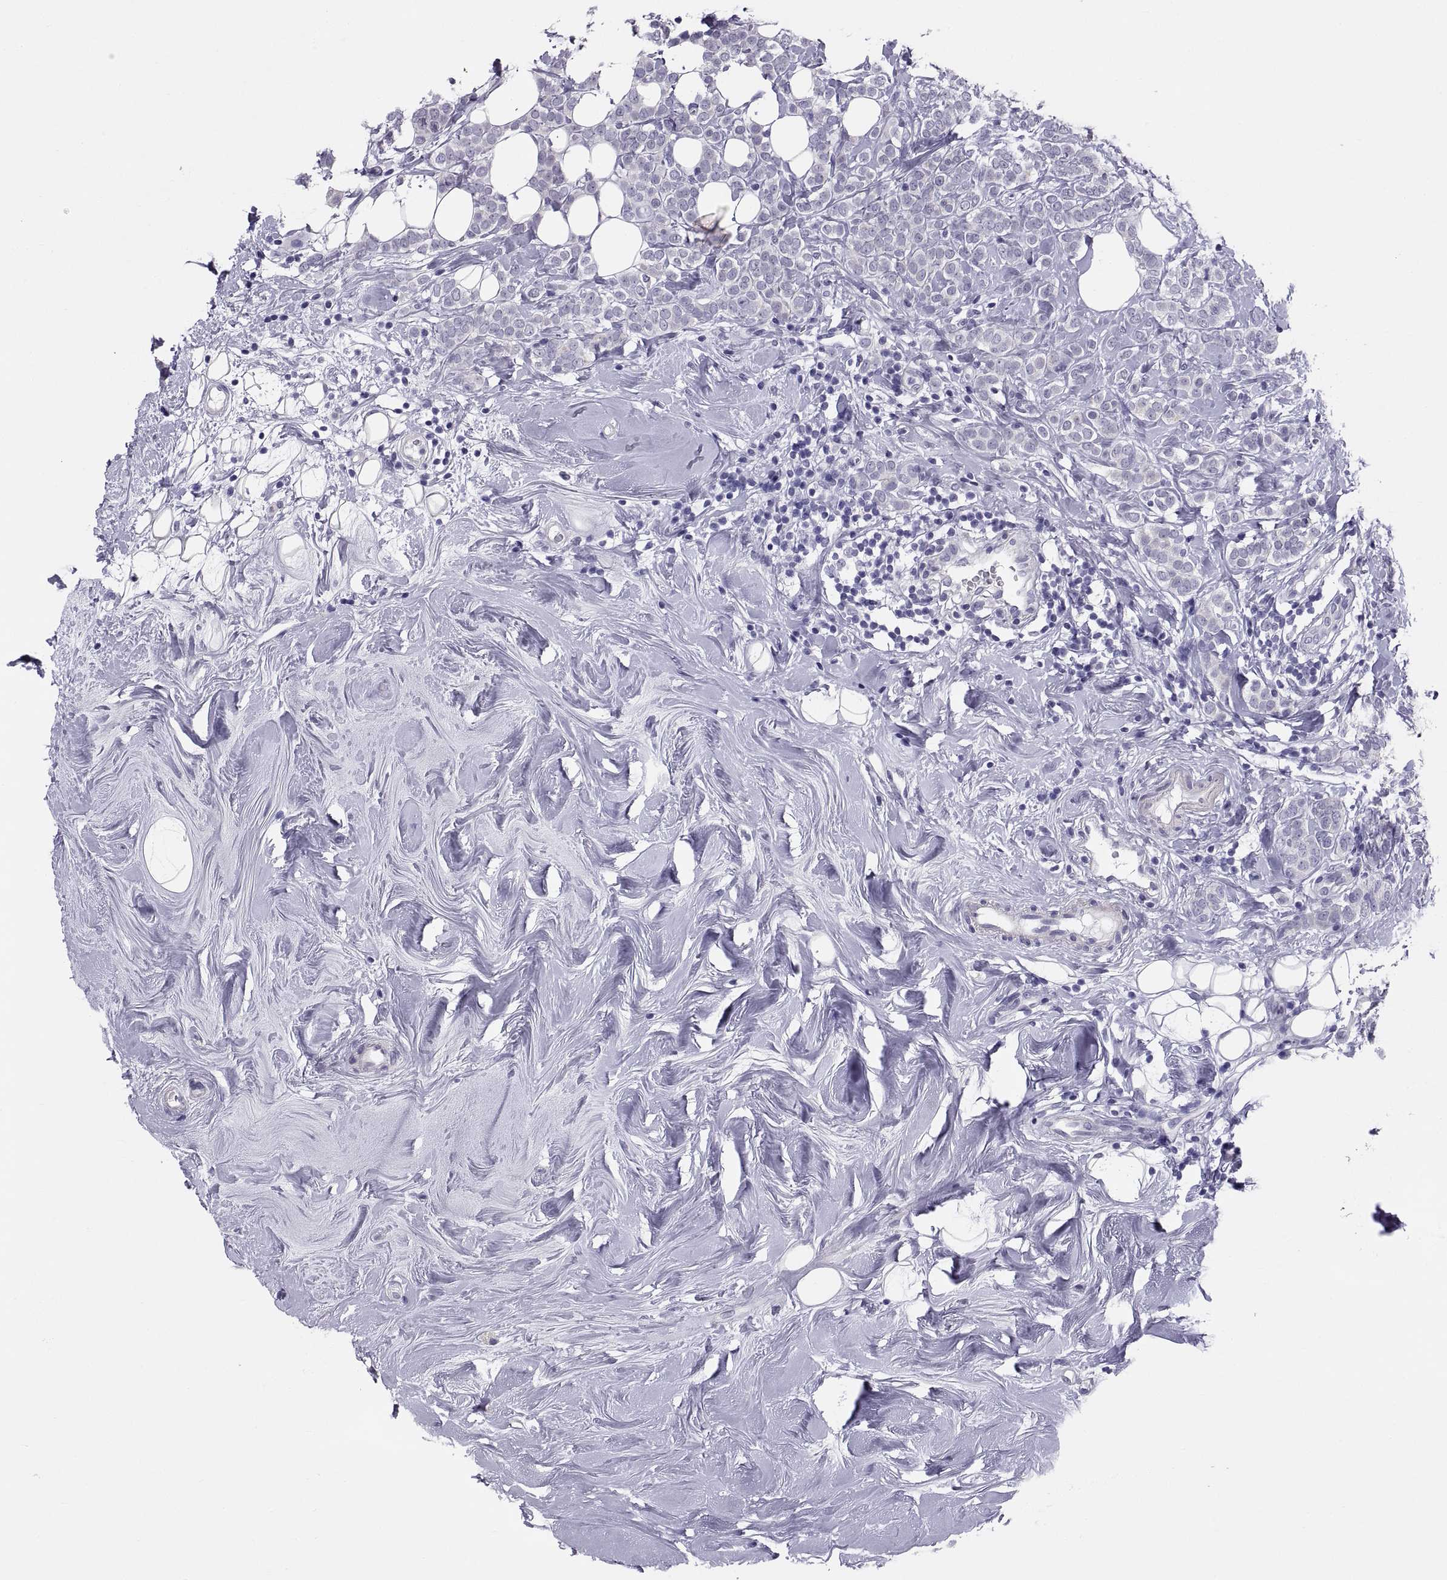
{"staining": {"intensity": "negative", "quantity": "none", "location": "none"}, "tissue": "breast cancer", "cell_type": "Tumor cells", "image_type": "cancer", "snomed": [{"axis": "morphology", "description": "Lobular carcinoma"}, {"axis": "topography", "description": "Breast"}], "caption": "Immunohistochemistry (IHC) histopathology image of human lobular carcinoma (breast) stained for a protein (brown), which reveals no staining in tumor cells.", "gene": "RNASE12", "patient": {"sex": "female", "age": 49}}